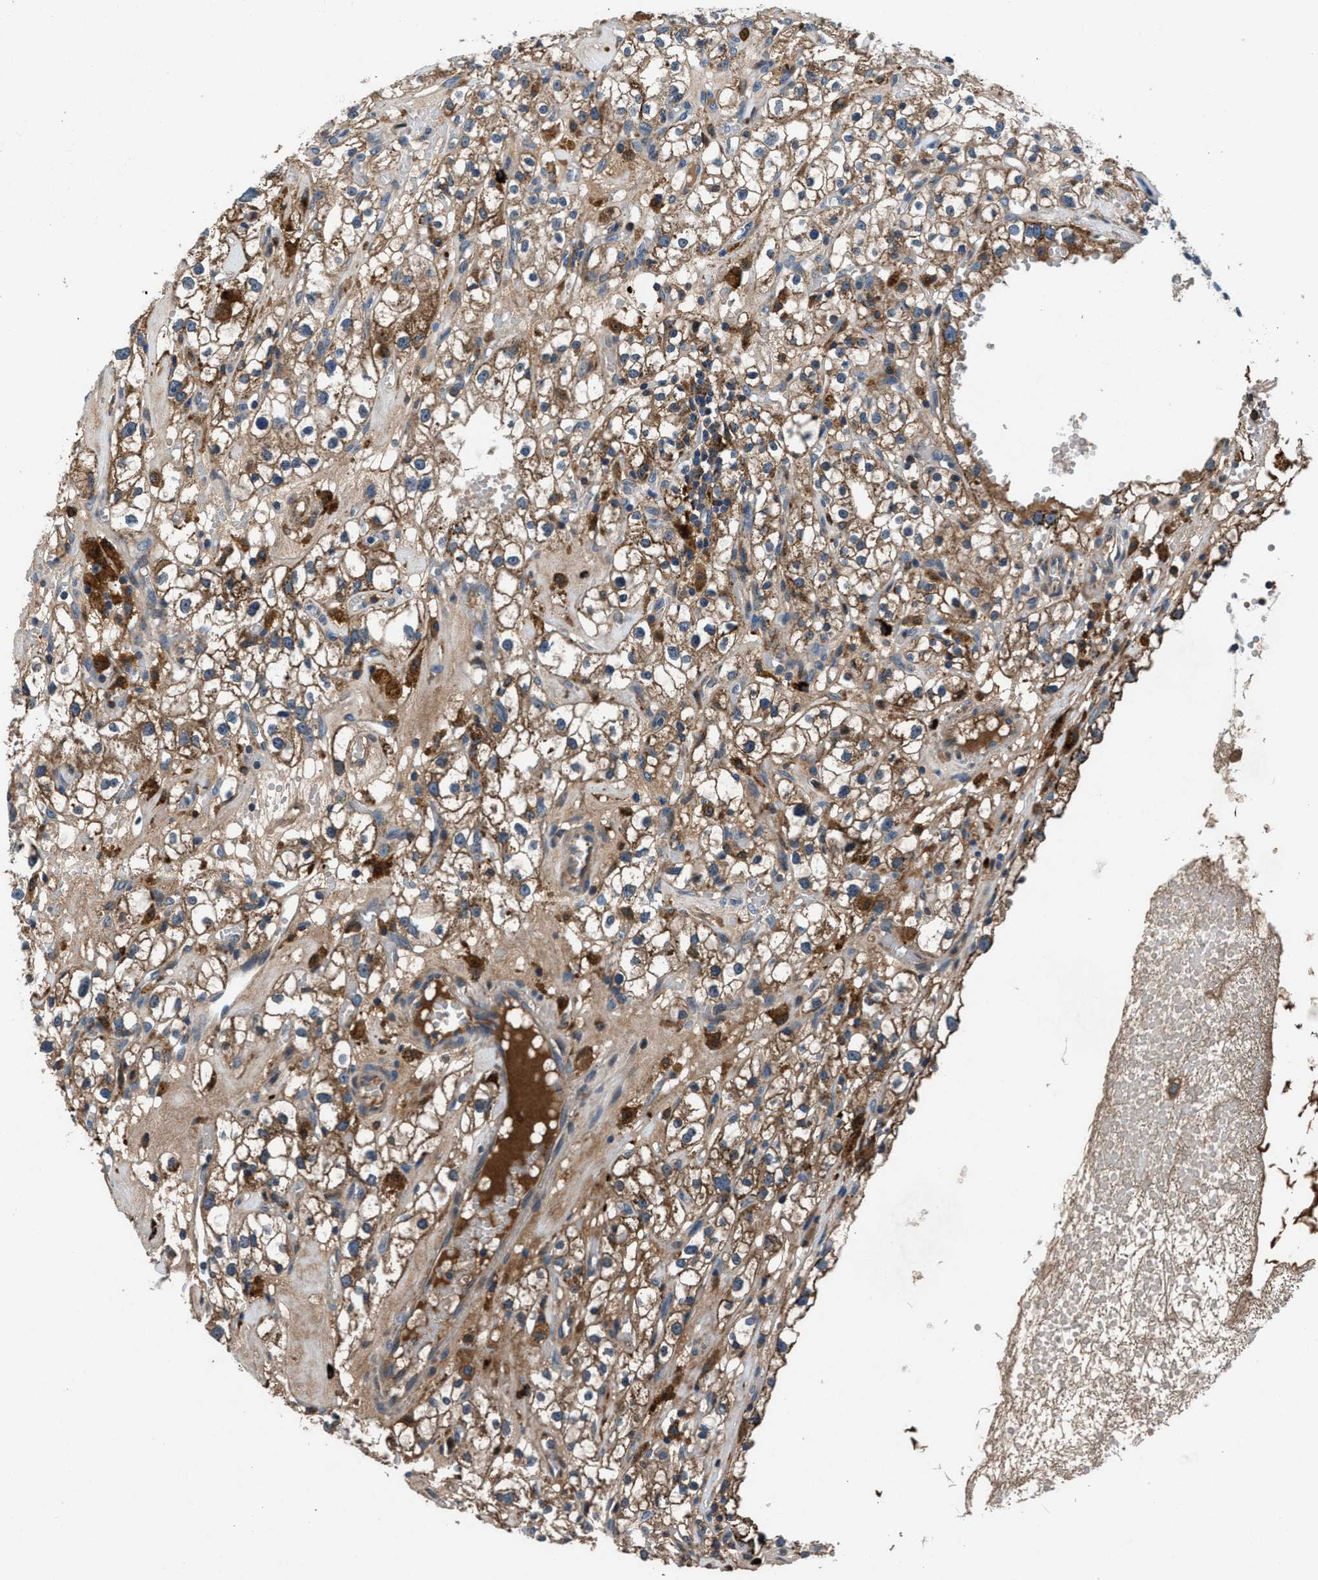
{"staining": {"intensity": "moderate", "quantity": ">75%", "location": "cytoplasmic/membranous"}, "tissue": "renal cancer", "cell_type": "Tumor cells", "image_type": "cancer", "snomed": [{"axis": "morphology", "description": "Adenocarcinoma, NOS"}, {"axis": "topography", "description": "Kidney"}], "caption": "A photomicrograph of human renal cancer (adenocarcinoma) stained for a protein reveals moderate cytoplasmic/membranous brown staining in tumor cells.", "gene": "FAM221A", "patient": {"sex": "male", "age": 56}}